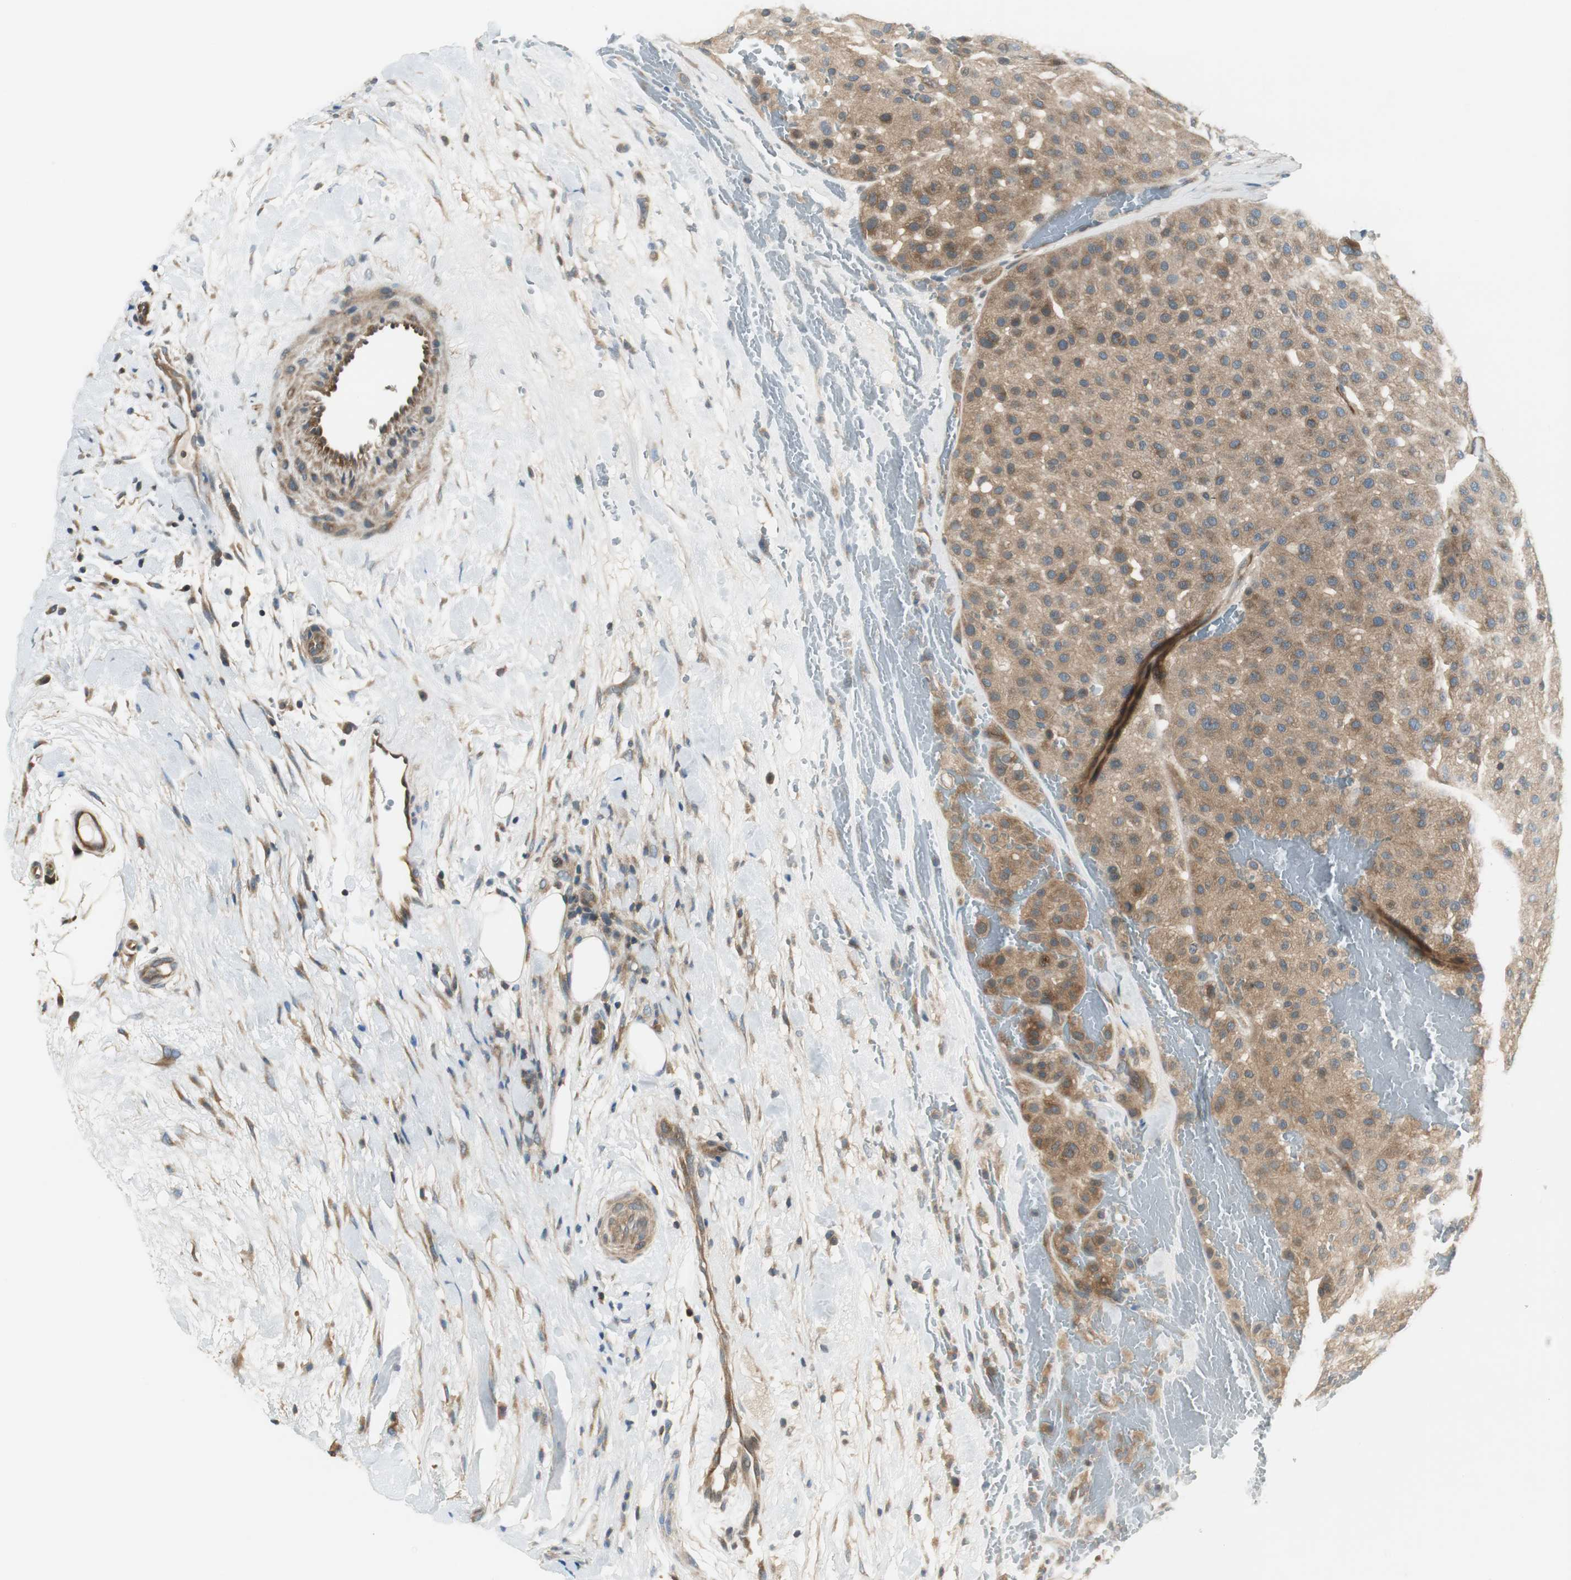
{"staining": {"intensity": "moderate", "quantity": ">75%", "location": "cytoplasmic/membranous"}, "tissue": "melanoma", "cell_type": "Tumor cells", "image_type": "cancer", "snomed": [{"axis": "morphology", "description": "Normal tissue, NOS"}, {"axis": "morphology", "description": "Malignant melanoma, Metastatic site"}, {"axis": "topography", "description": "Skin"}], "caption": "Protein staining by immunohistochemistry shows moderate cytoplasmic/membranous staining in approximately >75% of tumor cells in malignant melanoma (metastatic site).", "gene": "PRKAA1", "patient": {"sex": "male", "age": 41}}